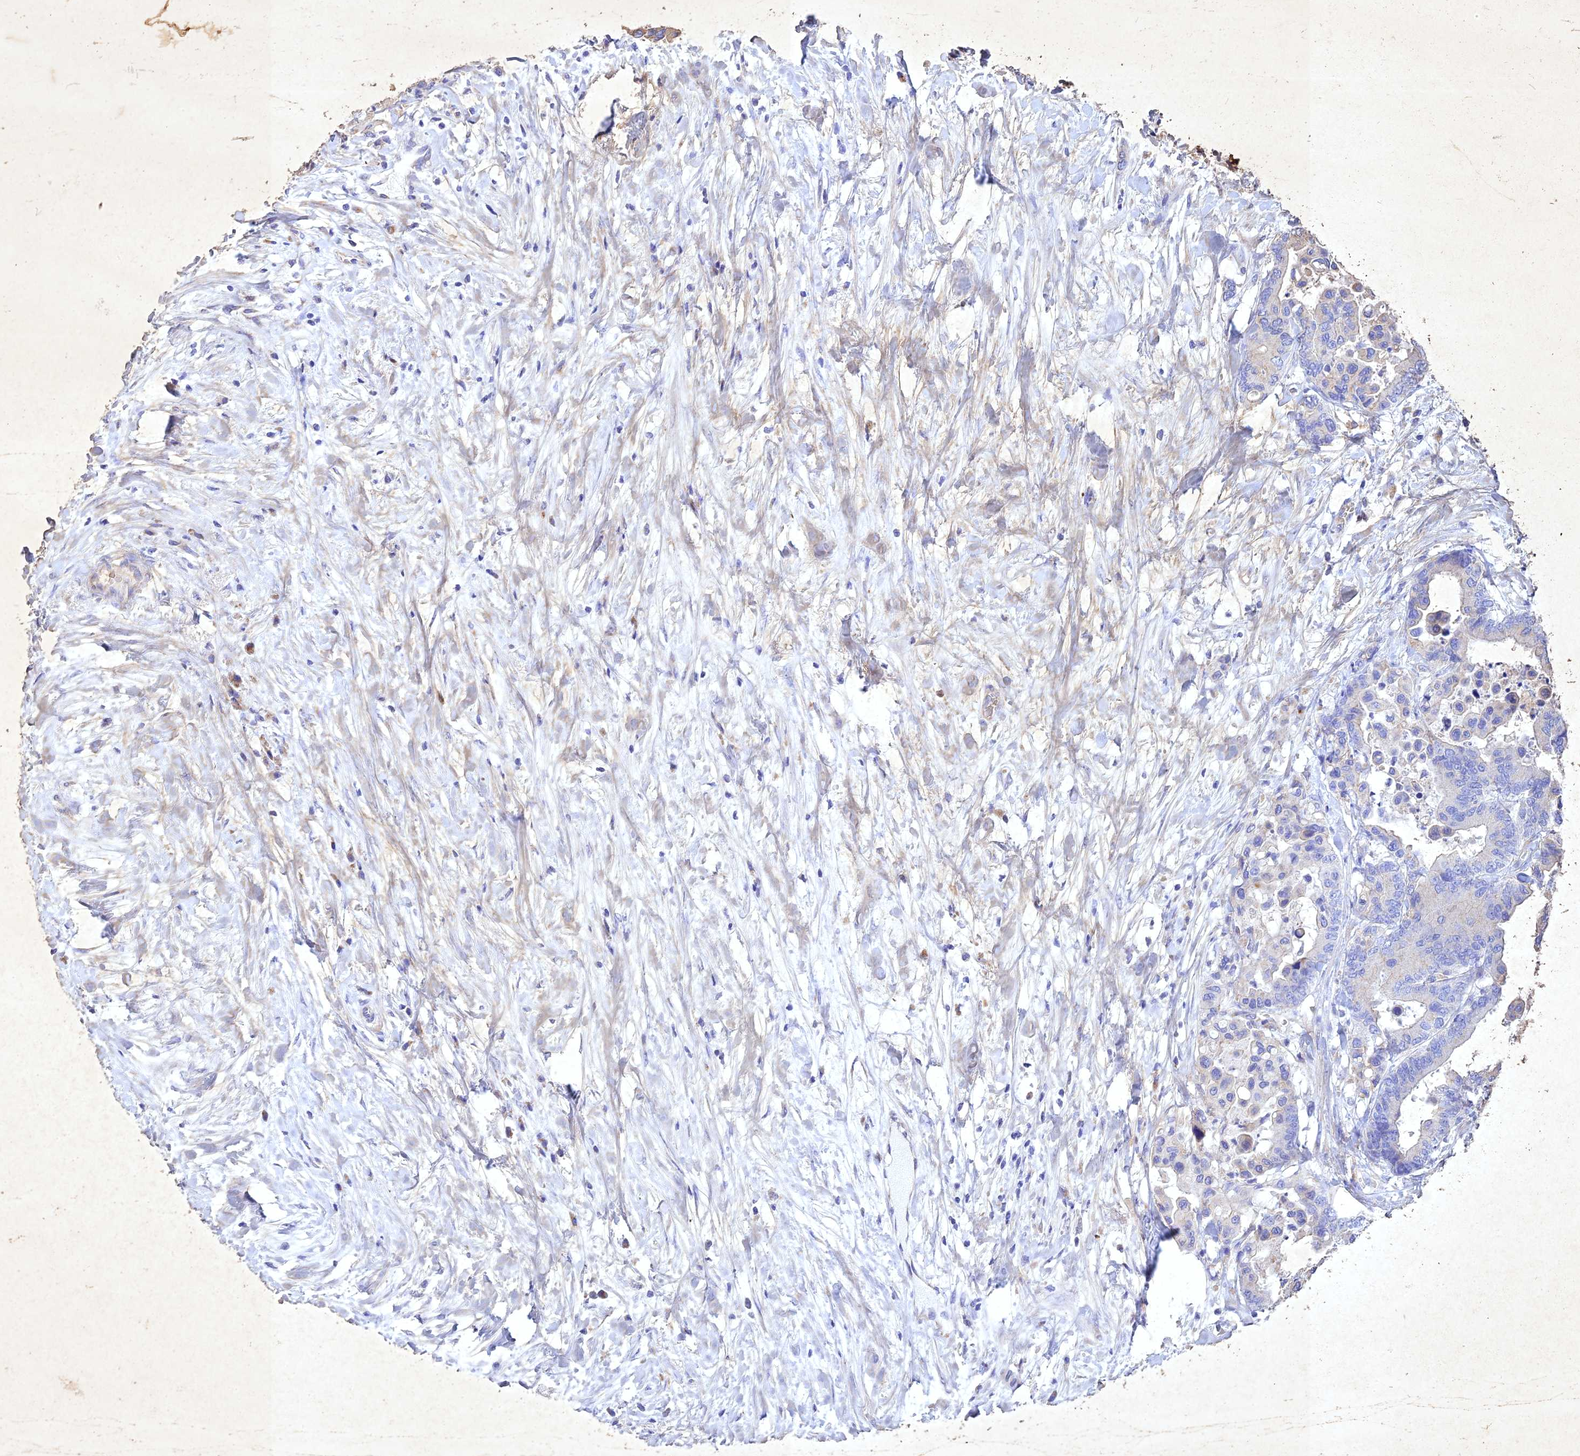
{"staining": {"intensity": "negative", "quantity": "none", "location": "none"}, "tissue": "colorectal cancer", "cell_type": "Tumor cells", "image_type": "cancer", "snomed": [{"axis": "morphology", "description": "Normal tissue, NOS"}, {"axis": "morphology", "description": "Adenocarcinoma, NOS"}, {"axis": "topography", "description": "Colon"}], "caption": "Immunohistochemistry of human colorectal adenocarcinoma exhibits no positivity in tumor cells.", "gene": "NDUFV1", "patient": {"sex": "male", "age": 82}}